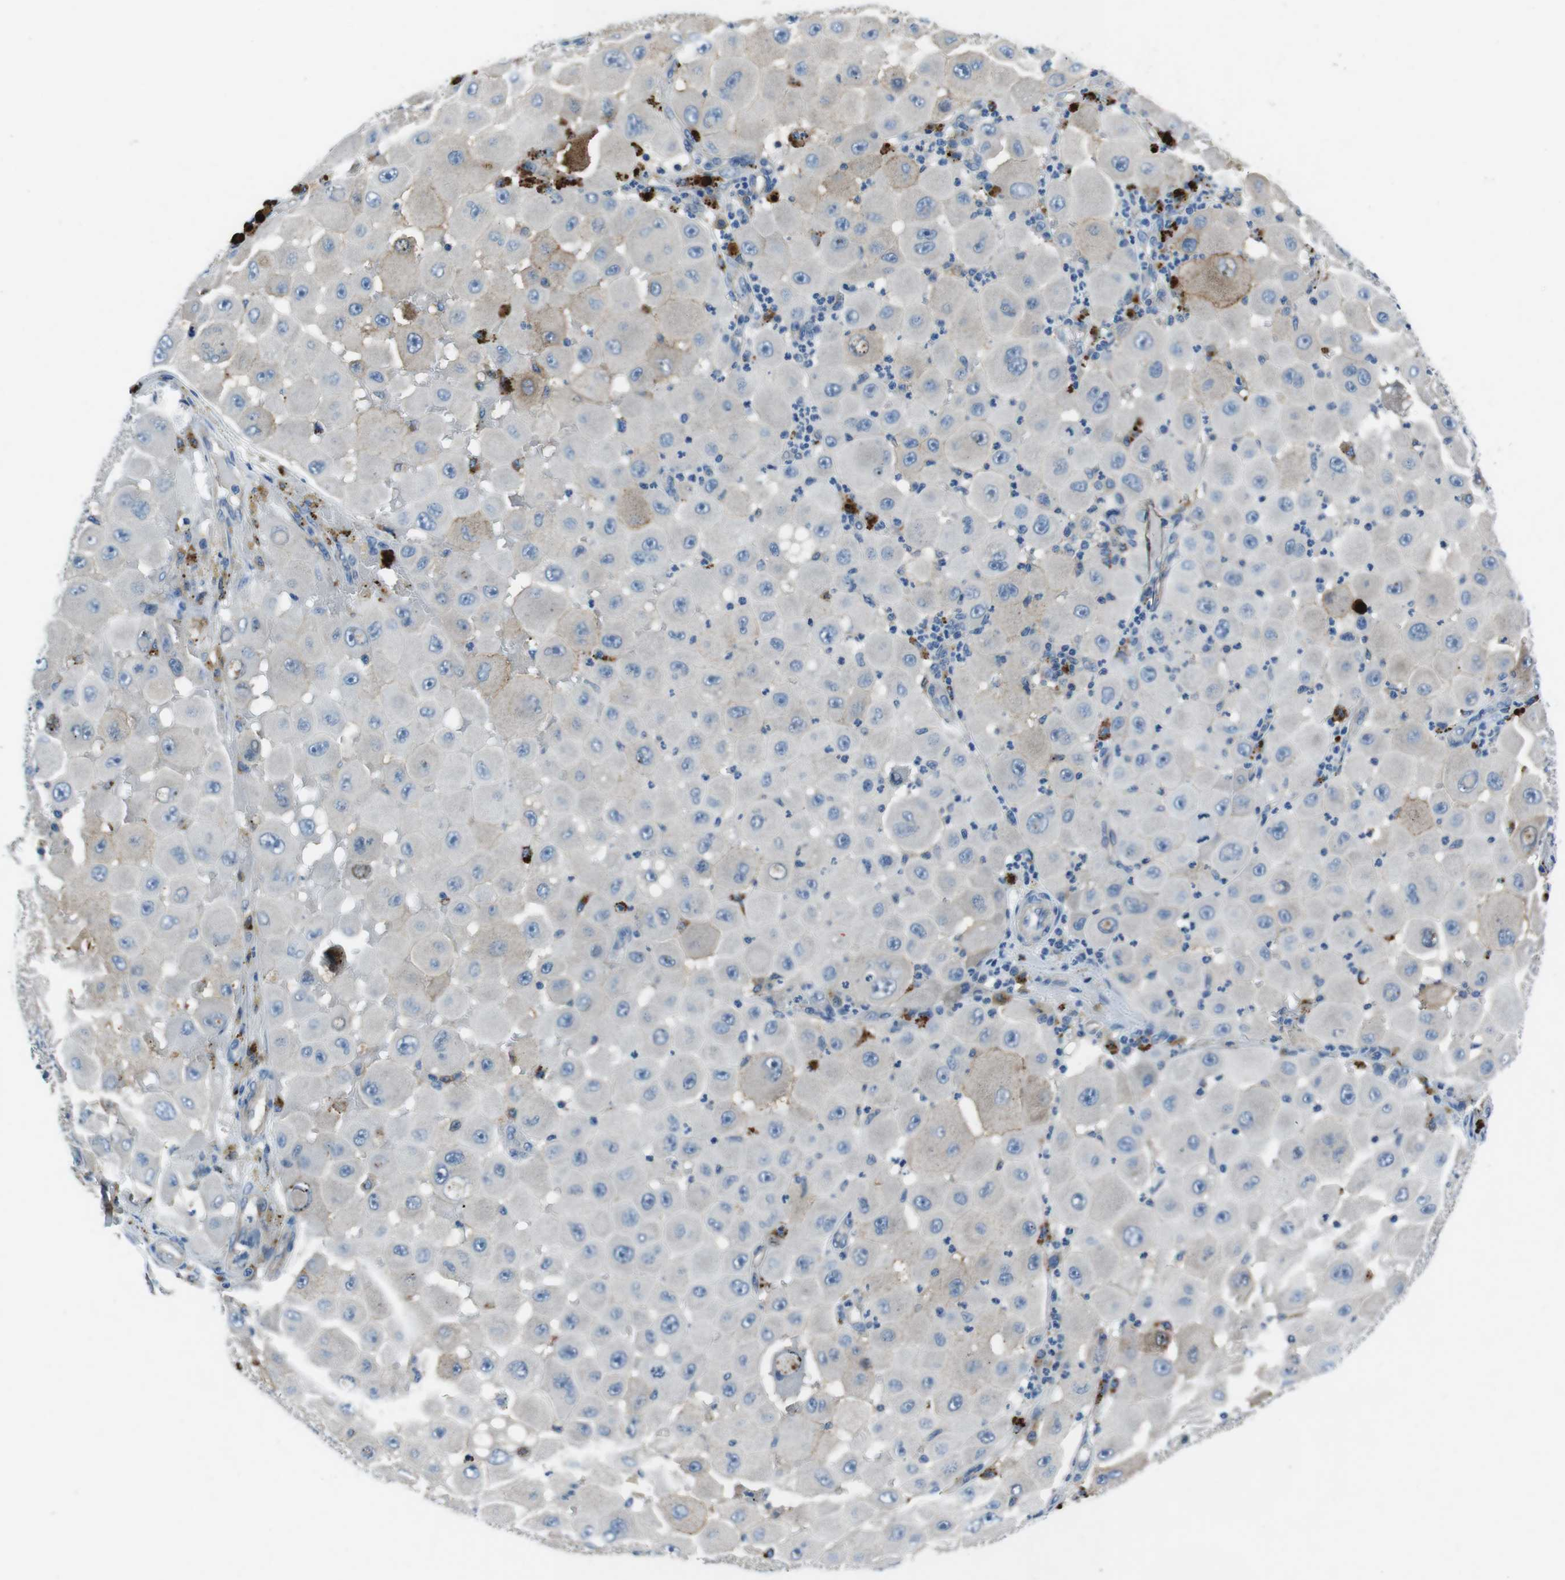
{"staining": {"intensity": "negative", "quantity": "none", "location": "none"}, "tissue": "melanoma", "cell_type": "Tumor cells", "image_type": "cancer", "snomed": [{"axis": "morphology", "description": "Malignant melanoma, NOS"}, {"axis": "topography", "description": "Skin"}], "caption": "Malignant melanoma stained for a protein using IHC shows no expression tumor cells.", "gene": "TULP3", "patient": {"sex": "female", "age": 81}}